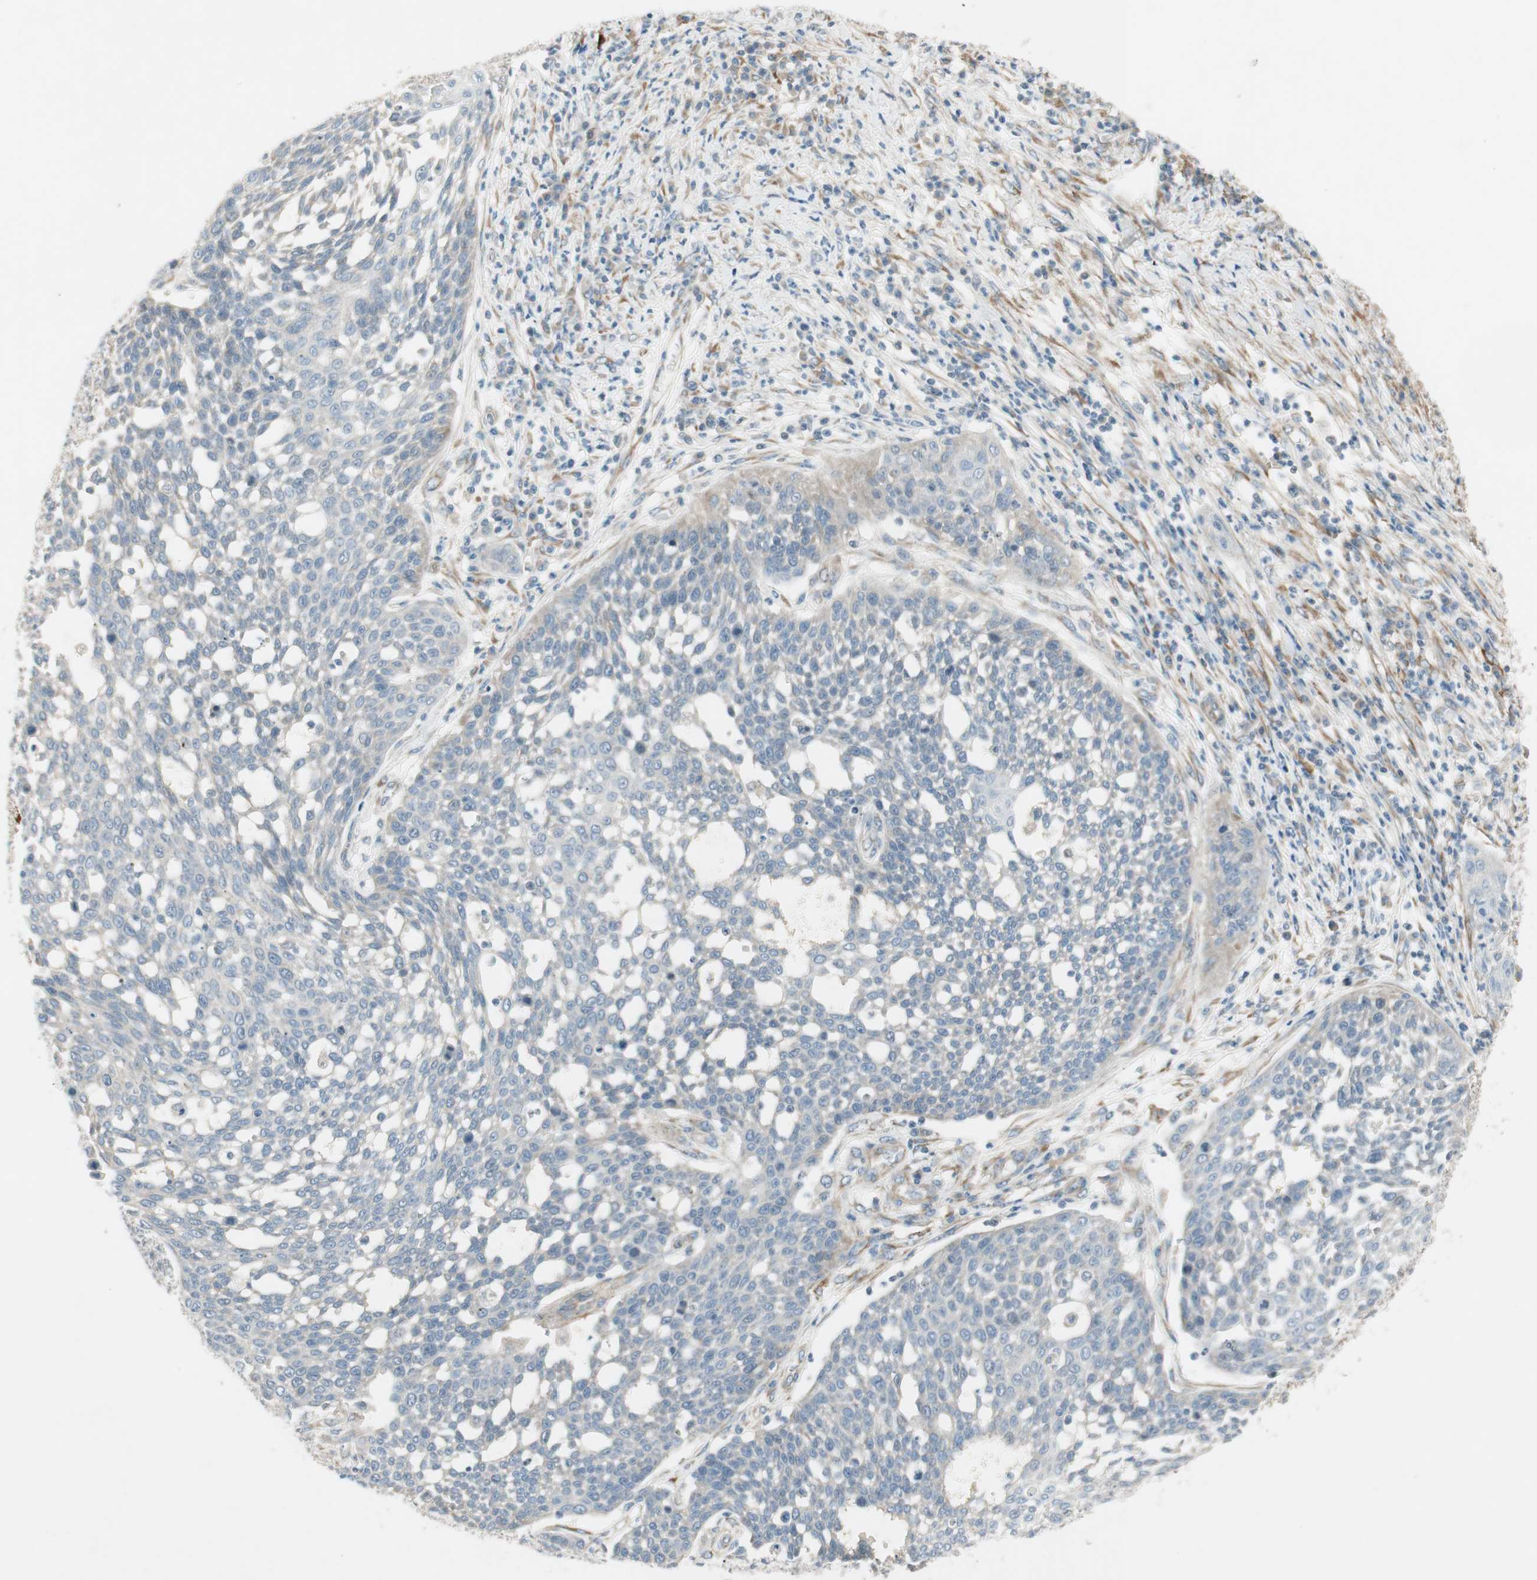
{"staining": {"intensity": "weak", "quantity": "<25%", "location": "cytoplasmic/membranous"}, "tissue": "cervical cancer", "cell_type": "Tumor cells", "image_type": "cancer", "snomed": [{"axis": "morphology", "description": "Squamous cell carcinoma, NOS"}, {"axis": "topography", "description": "Cervix"}], "caption": "There is no significant staining in tumor cells of cervical cancer. Brightfield microscopy of immunohistochemistry (IHC) stained with DAB (3,3'-diaminobenzidine) (brown) and hematoxylin (blue), captured at high magnification.", "gene": "STON1-GTF2A1L", "patient": {"sex": "female", "age": 34}}